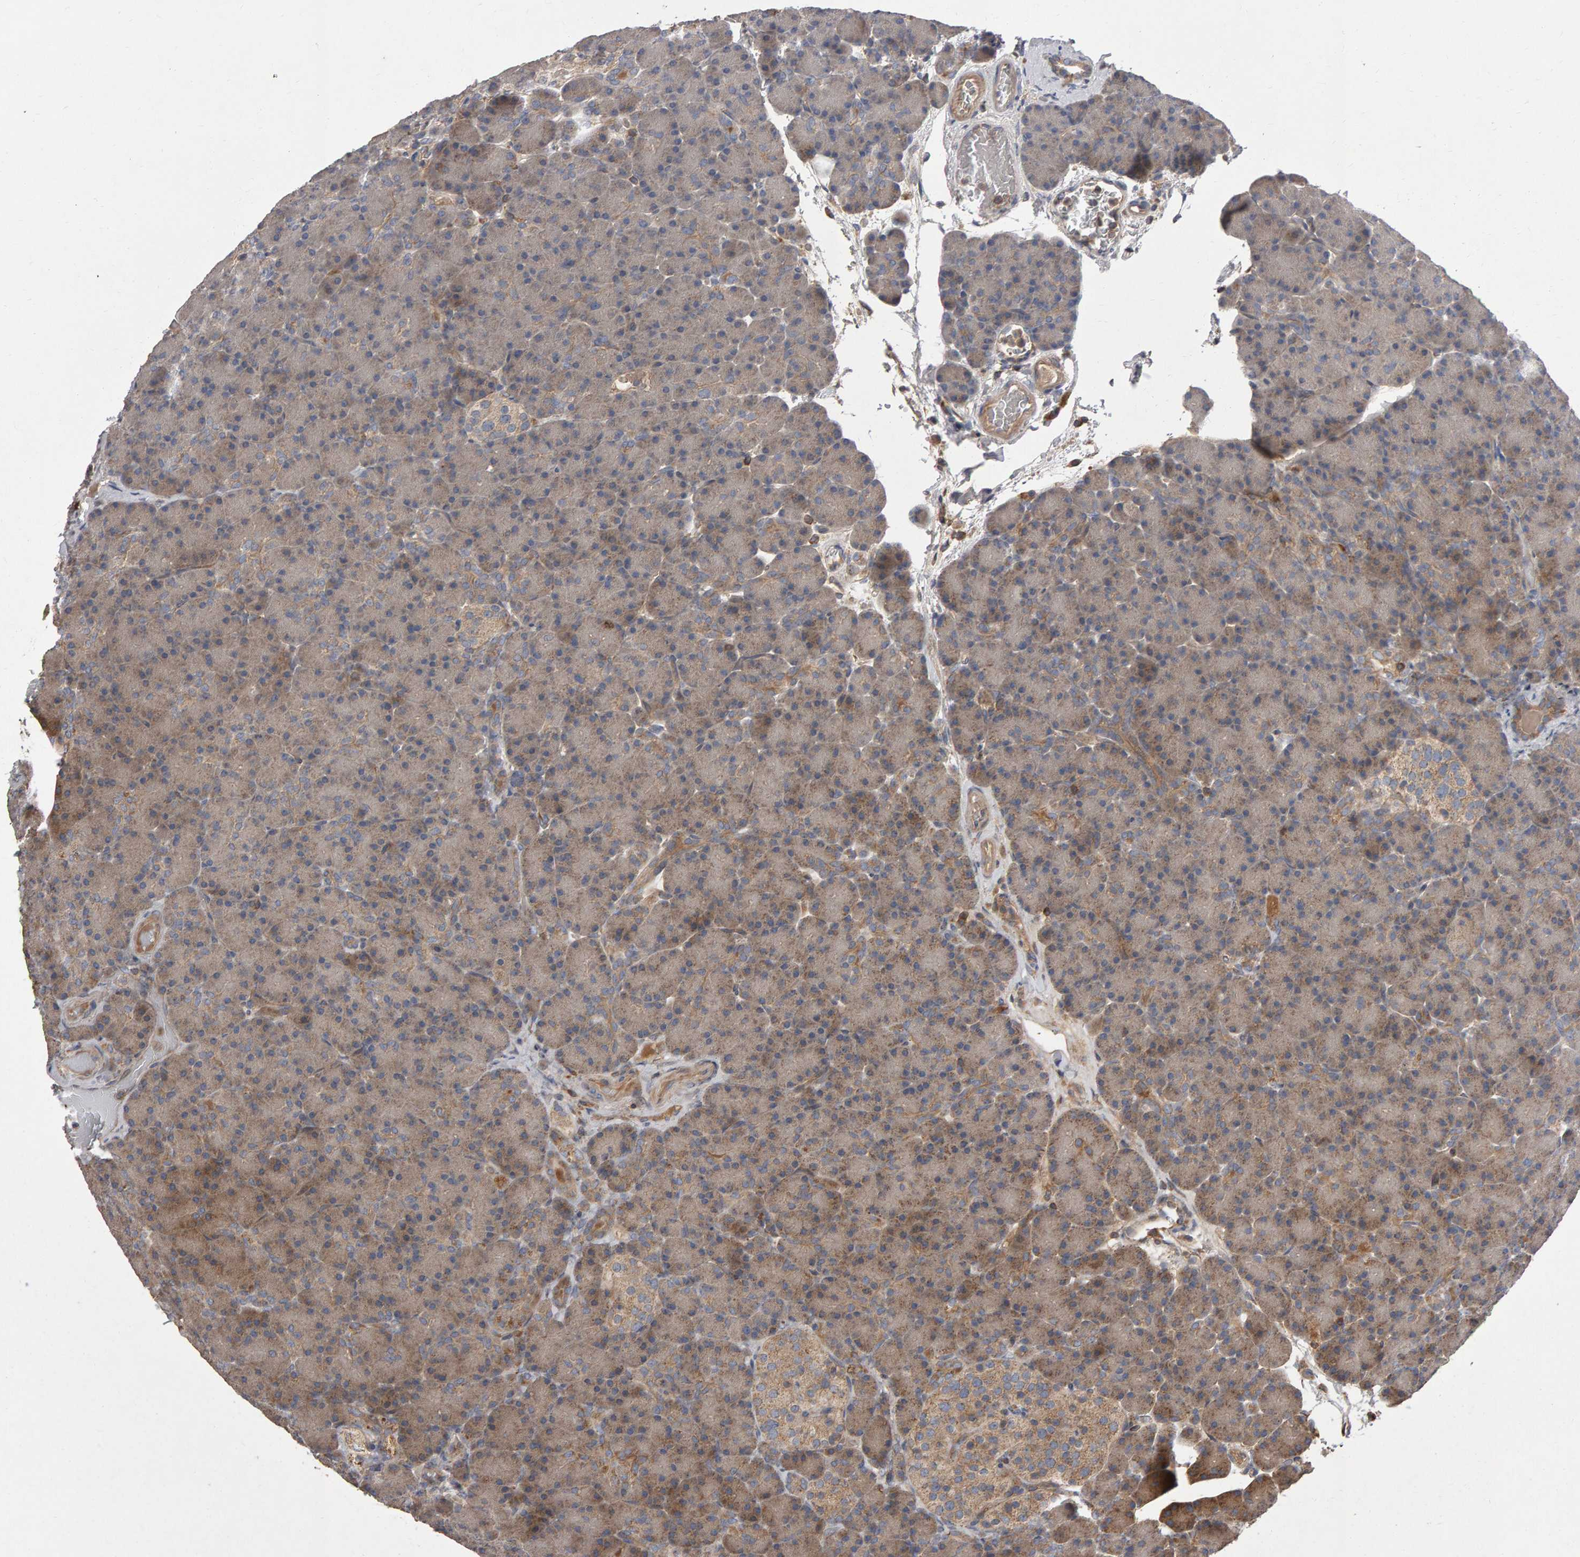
{"staining": {"intensity": "weak", "quantity": ">75%", "location": "cytoplasmic/membranous"}, "tissue": "pancreas", "cell_type": "Exocrine glandular cells", "image_type": "normal", "snomed": [{"axis": "morphology", "description": "Normal tissue, NOS"}, {"axis": "topography", "description": "Pancreas"}], "caption": "Immunohistochemistry micrograph of normal pancreas: pancreas stained using immunohistochemistry (IHC) demonstrates low levels of weak protein expression localized specifically in the cytoplasmic/membranous of exocrine glandular cells, appearing as a cytoplasmic/membranous brown color.", "gene": "PGS1", "patient": {"sex": "female", "age": 43}}